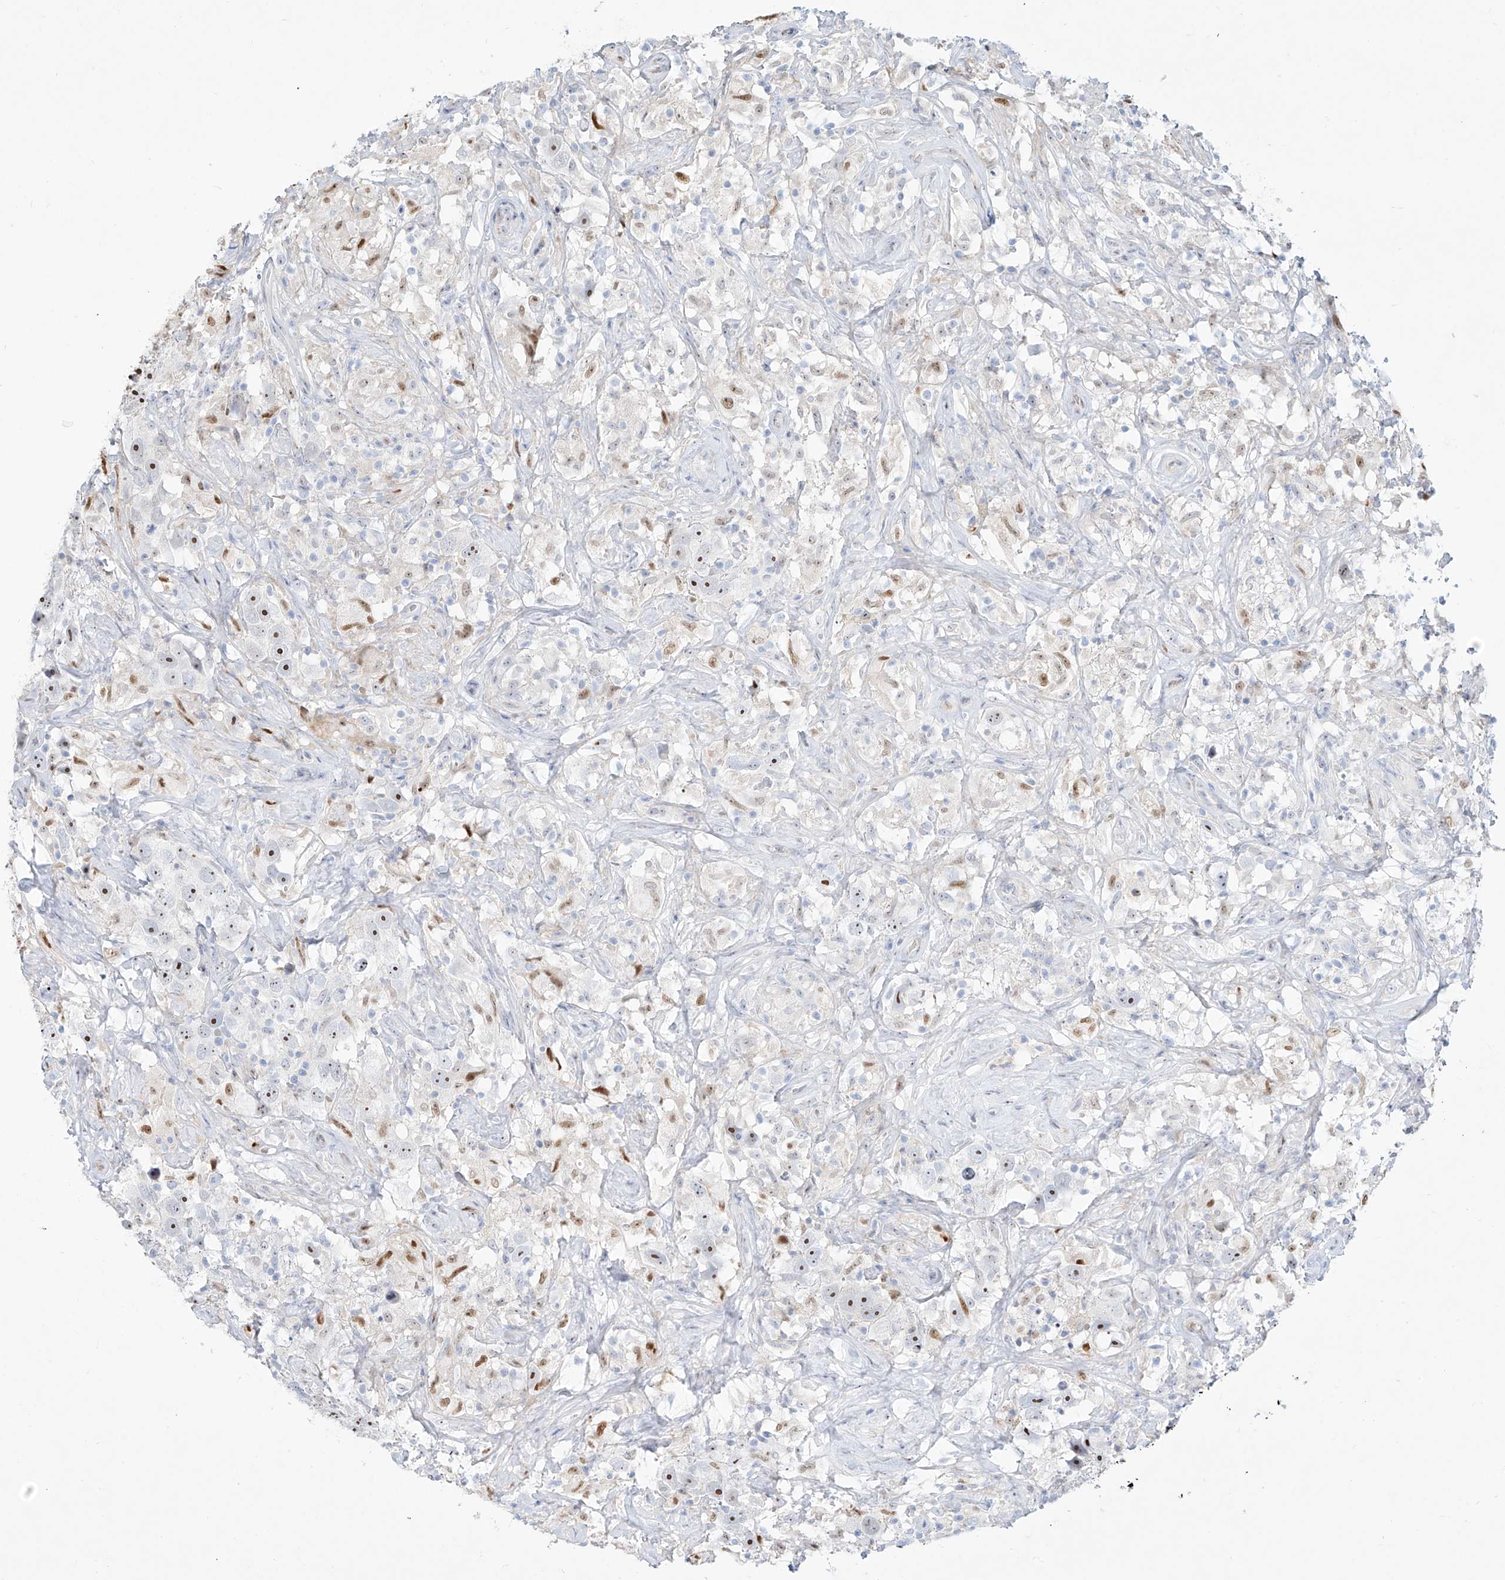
{"staining": {"intensity": "moderate", "quantity": "25%-75%", "location": "nuclear"}, "tissue": "testis cancer", "cell_type": "Tumor cells", "image_type": "cancer", "snomed": [{"axis": "morphology", "description": "Seminoma, NOS"}, {"axis": "topography", "description": "Testis"}], "caption": "Immunohistochemical staining of human testis cancer shows medium levels of moderate nuclear positivity in about 25%-75% of tumor cells.", "gene": "SNU13", "patient": {"sex": "male", "age": 49}}